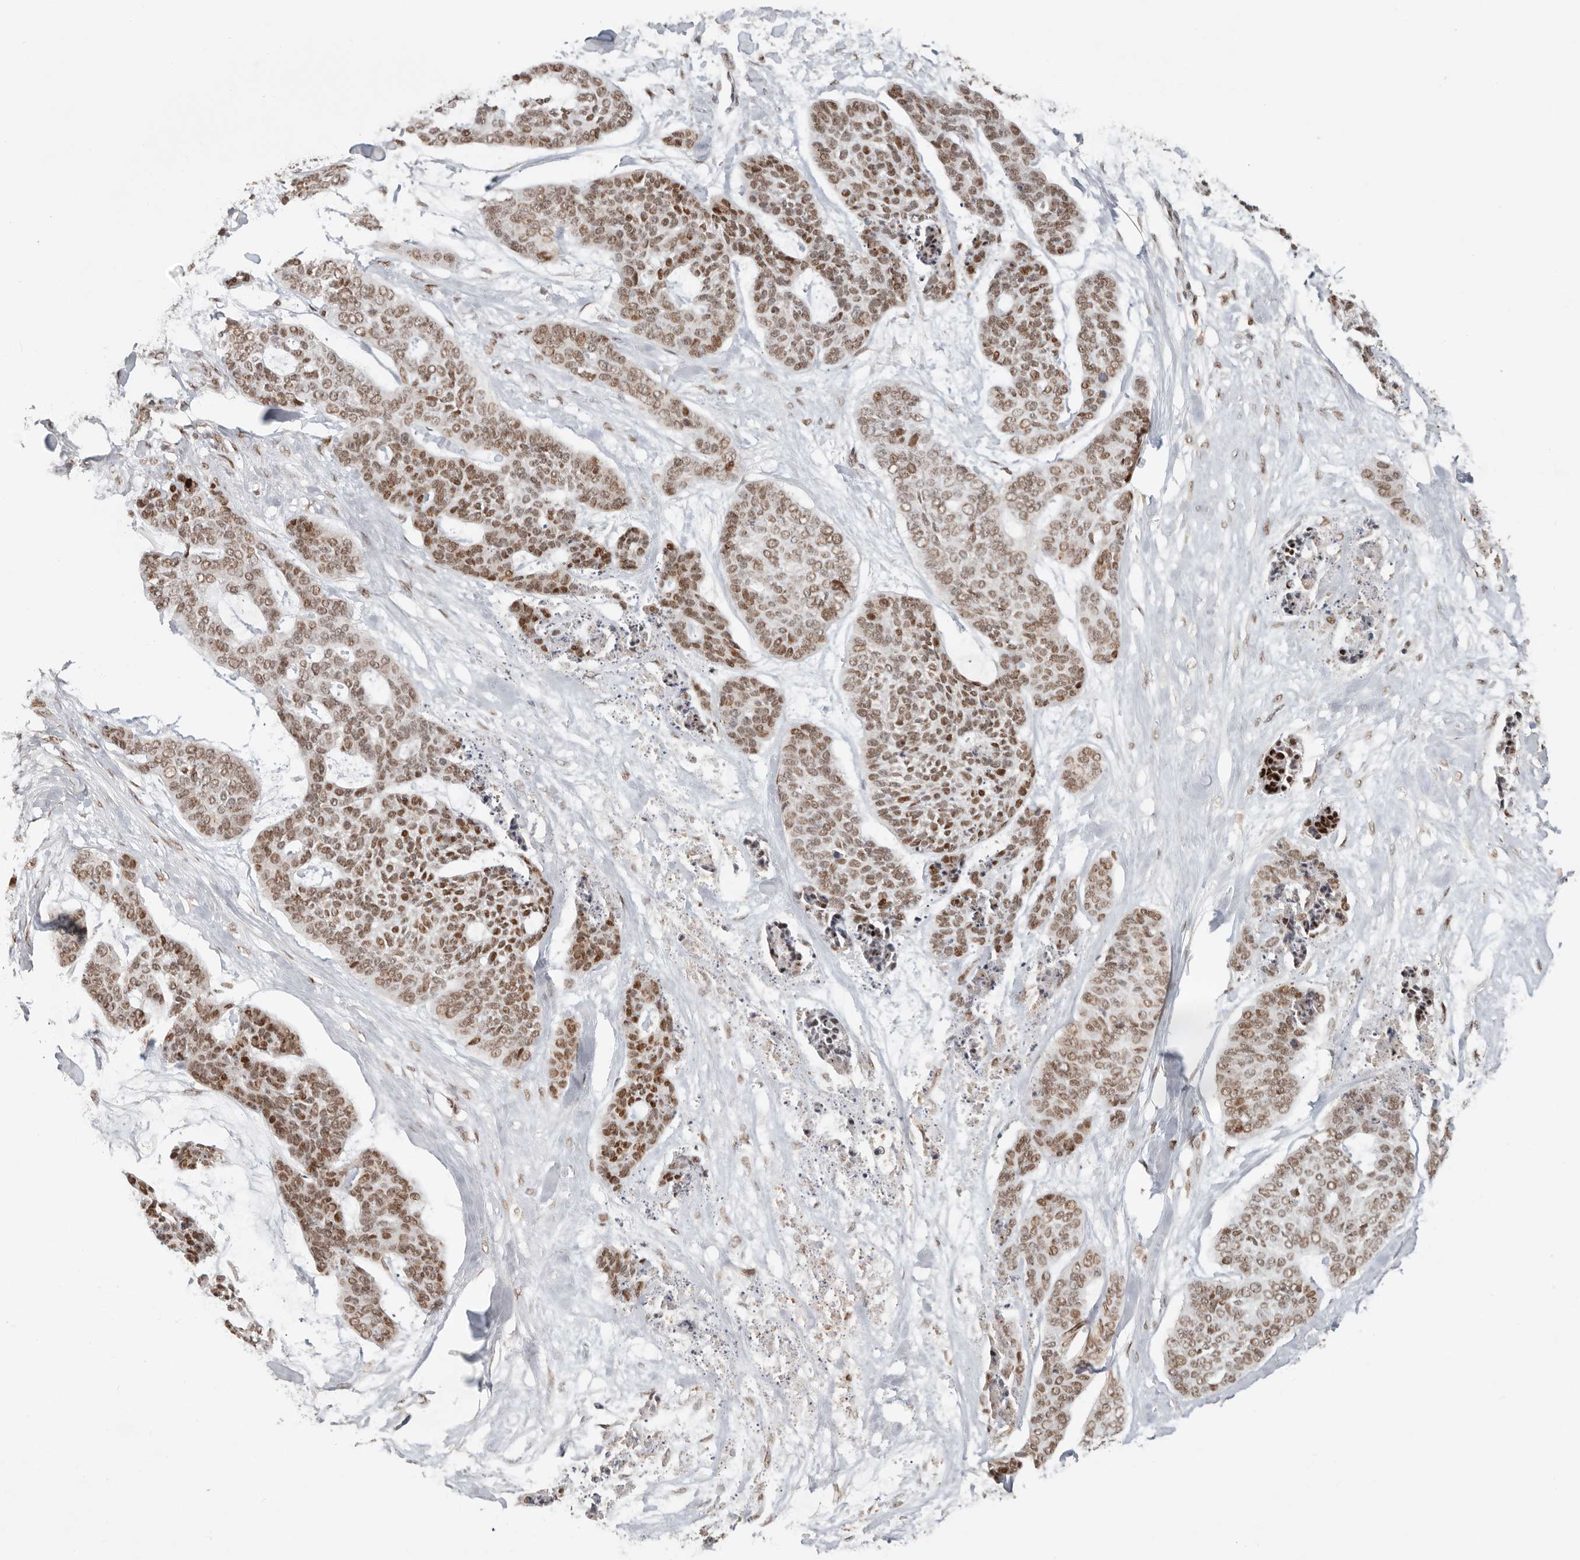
{"staining": {"intensity": "moderate", "quantity": ">75%", "location": "nuclear"}, "tissue": "skin cancer", "cell_type": "Tumor cells", "image_type": "cancer", "snomed": [{"axis": "morphology", "description": "Basal cell carcinoma"}, {"axis": "topography", "description": "Skin"}], "caption": "A histopathology image of human skin cancer (basal cell carcinoma) stained for a protein reveals moderate nuclear brown staining in tumor cells. The staining was performed using DAB (3,3'-diaminobenzidine) to visualize the protein expression in brown, while the nuclei were stained in blue with hematoxylin (Magnification: 20x).", "gene": "NPAS2", "patient": {"sex": "female", "age": 64}}